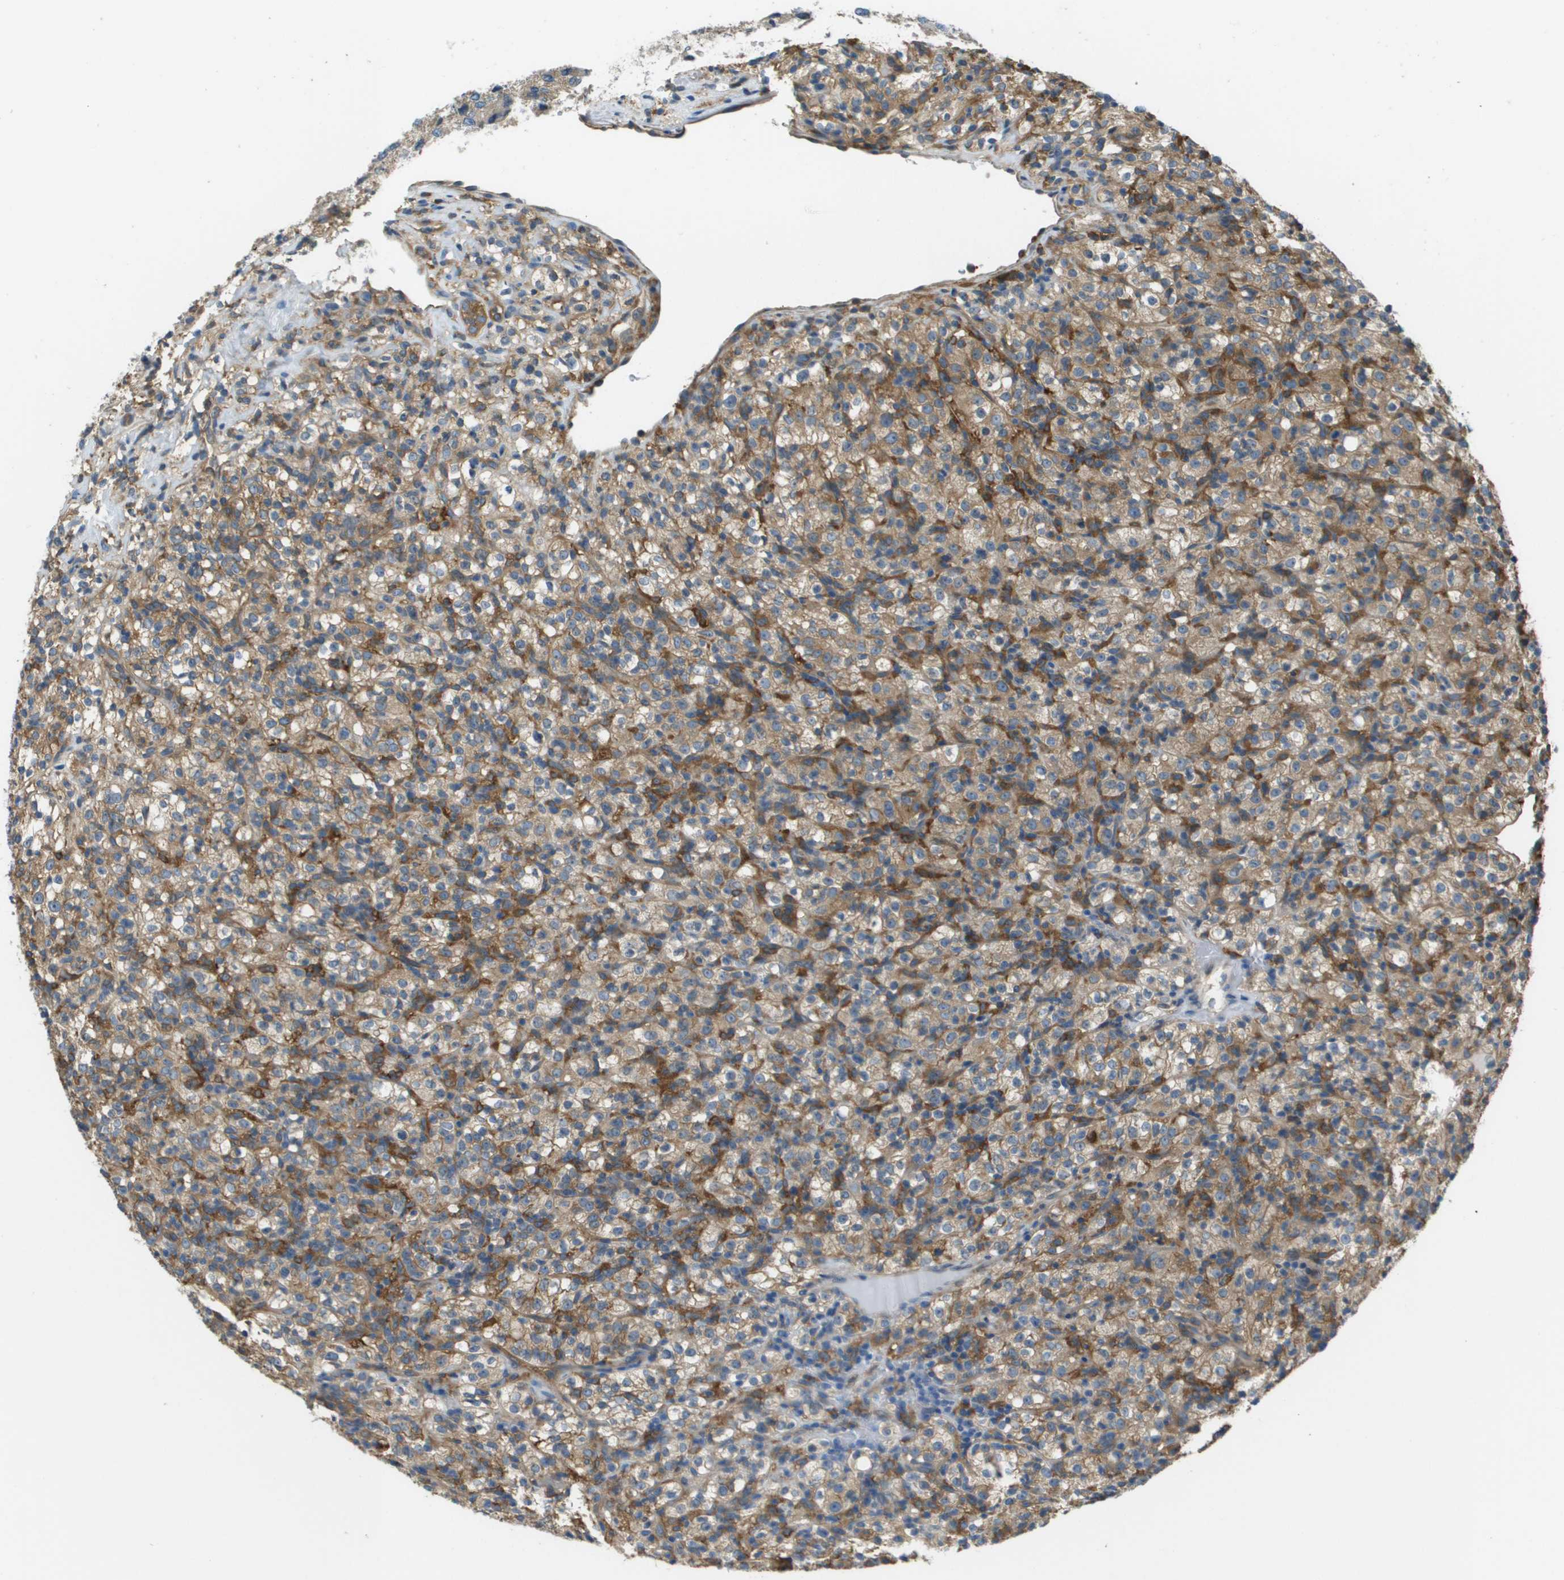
{"staining": {"intensity": "weak", "quantity": ">75%", "location": "cytoplasmic/membranous"}, "tissue": "renal cancer", "cell_type": "Tumor cells", "image_type": "cancer", "snomed": [{"axis": "morphology", "description": "Normal tissue, NOS"}, {"axis": "morphology", "description": "Adenocarcinoma, NOS"}, {"axis": "topography", "description": "Kidney"}], "caption": "Weak cytoplasmic/membranous positivity is present in about >75% of tumor cells in renal adenocarcinoma.", "gene": "CORO1B", "patient": {"sex": "female", "age": 72}}